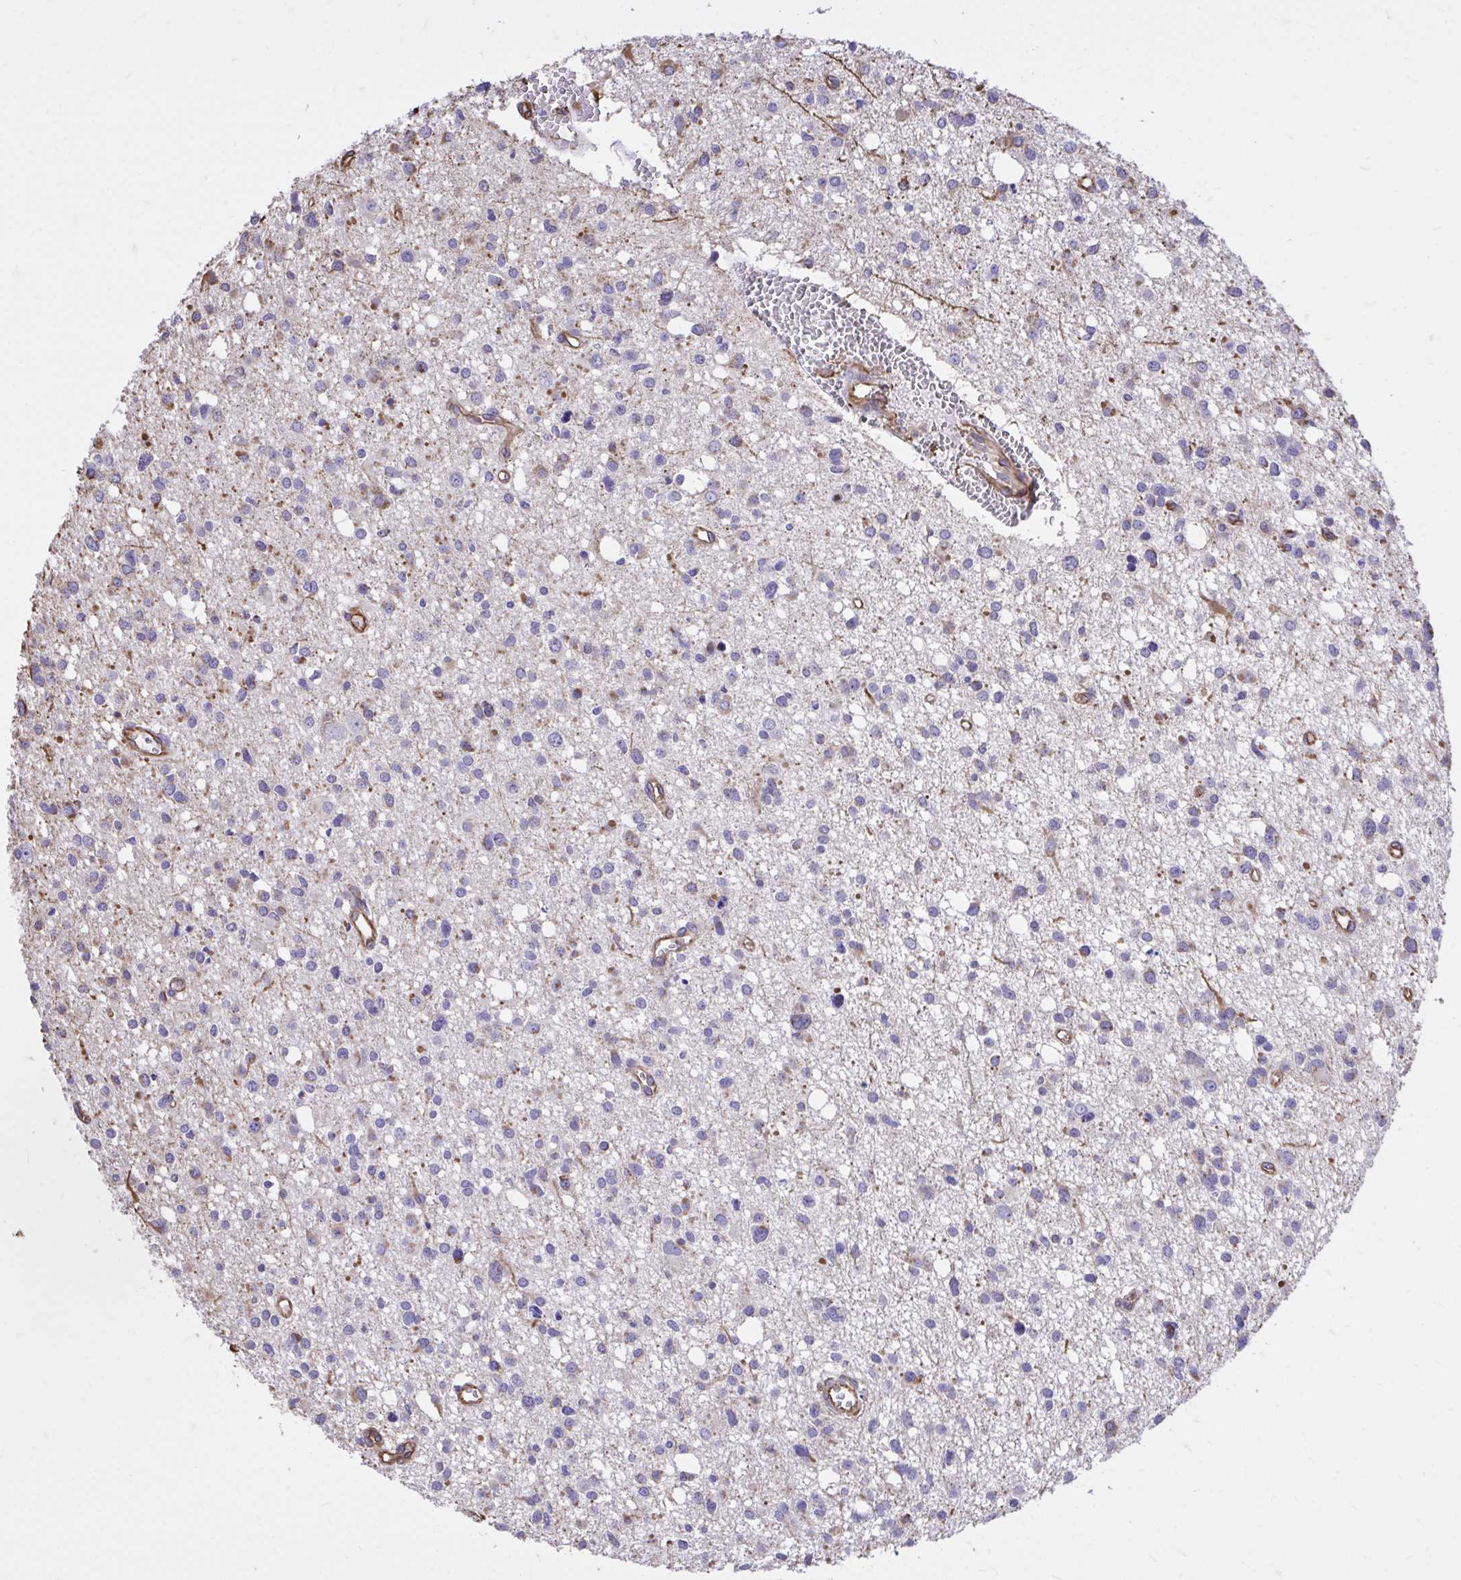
{"staining": {"intensity": "negative", "quantity": "none", "location": "none"}, "tissue": "glioma", "cell_type": "Tumor cells", "image_type": "cancer", "snomed": [{"axis": "morphology", "description": "Glioma, malignant, High grade"}, {"axis": "topography", "description": "Brain"}], "caption": "A micrograph of human glioma is negative for staining in tumor cells.", "gene": "RNF103", "patient": {"sex": "male", "age": 23}}